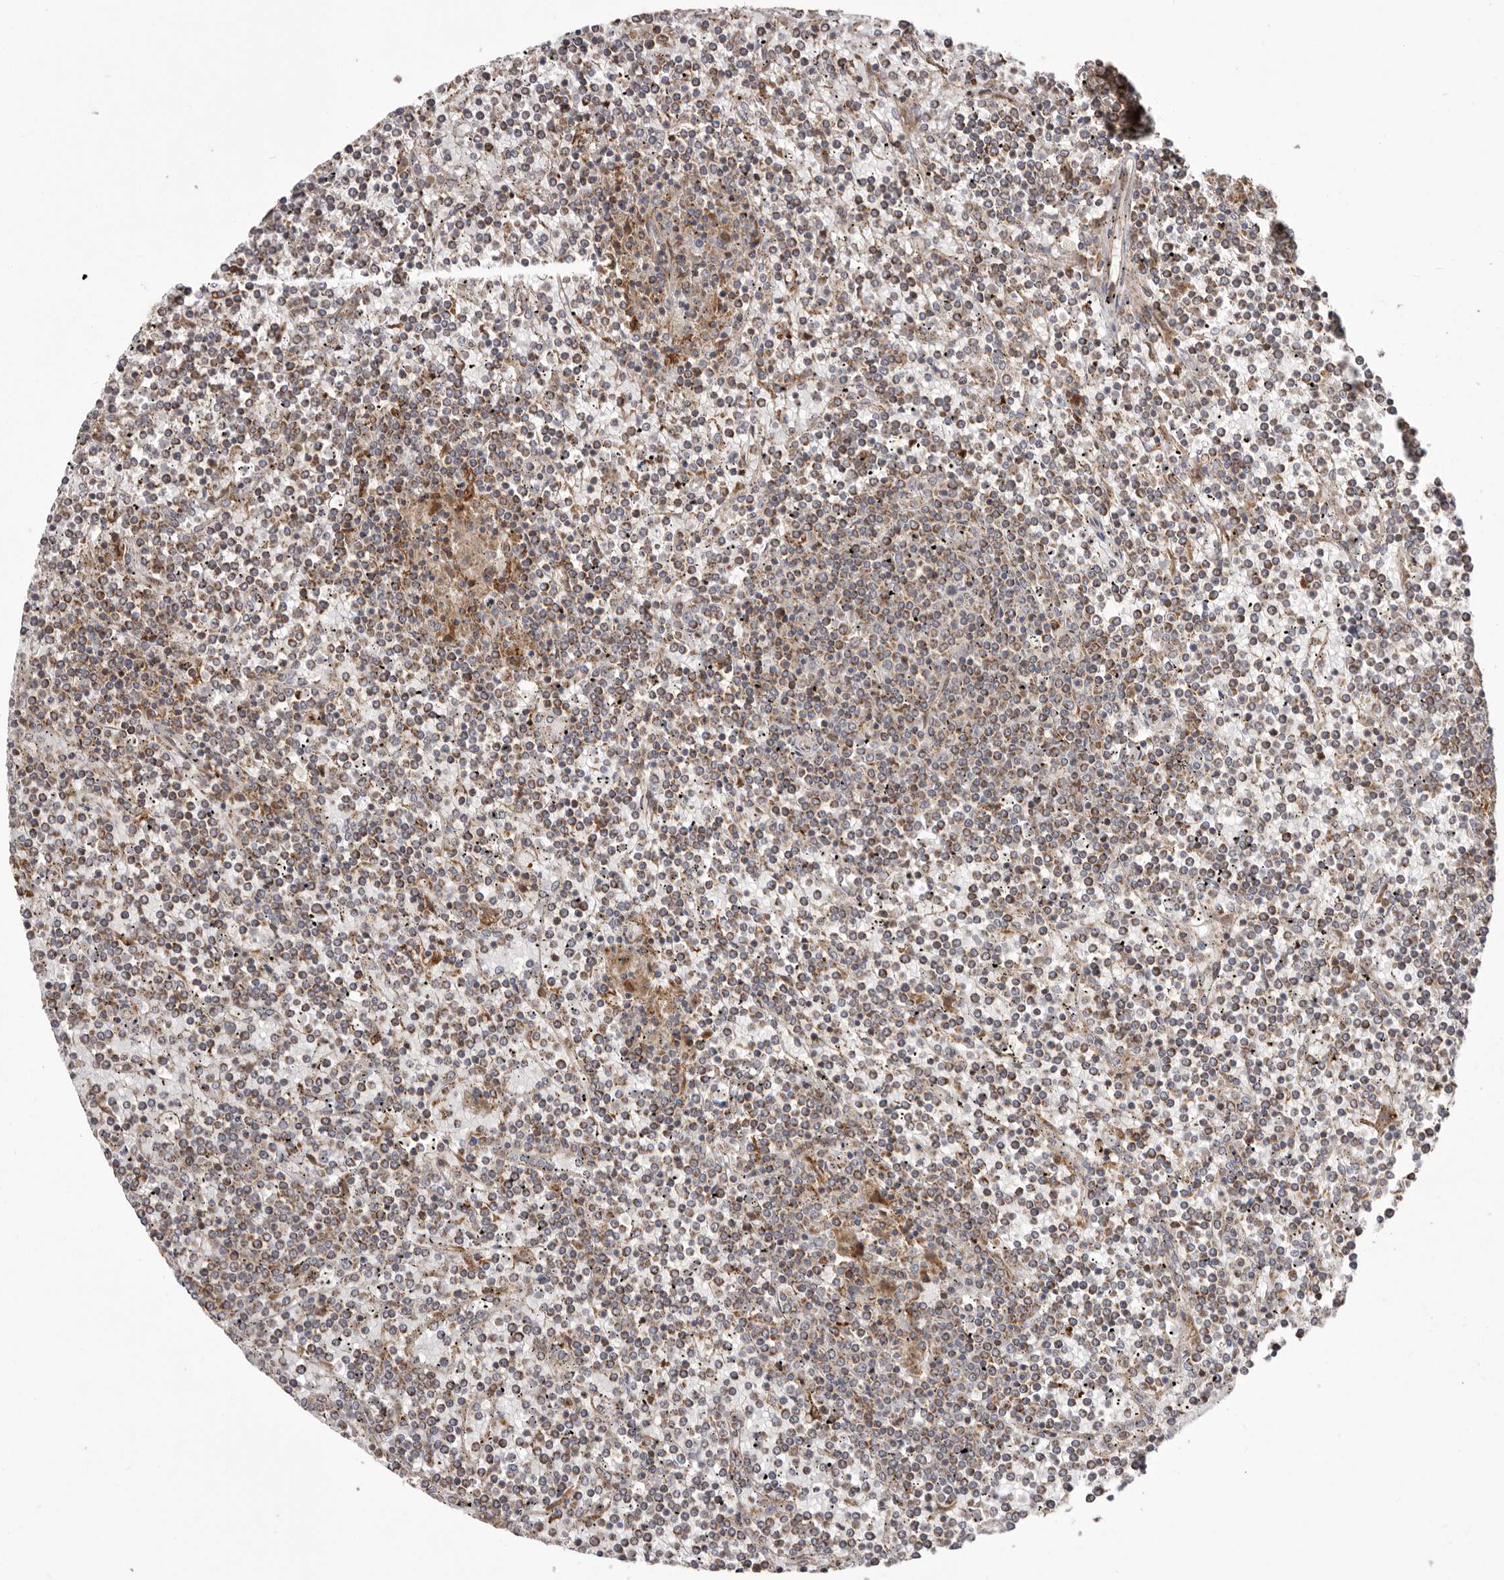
{"staining": {"intensity": "weak", "quantity": ">75%", "location": "cytoplasmic/membranous"}, "tissue": "lymphoma", "cell_type": "Tumor cells", "image_type": "cancer", "snomed": [{"axis": "morphology", "description": "Malignant lymphoma, non-Hodgkin's type, Low grade"}, {"axis": "topography", "description": "Spleen"}], "caption": "Weak cytoplasmic/membranous positivity is appreciated in about >75% of tumor cells in low-grade malignant lymphoma, non-Hodgkin's type.", "gene": "NUP43", "patient": {"sex": "female", "age": 19}}